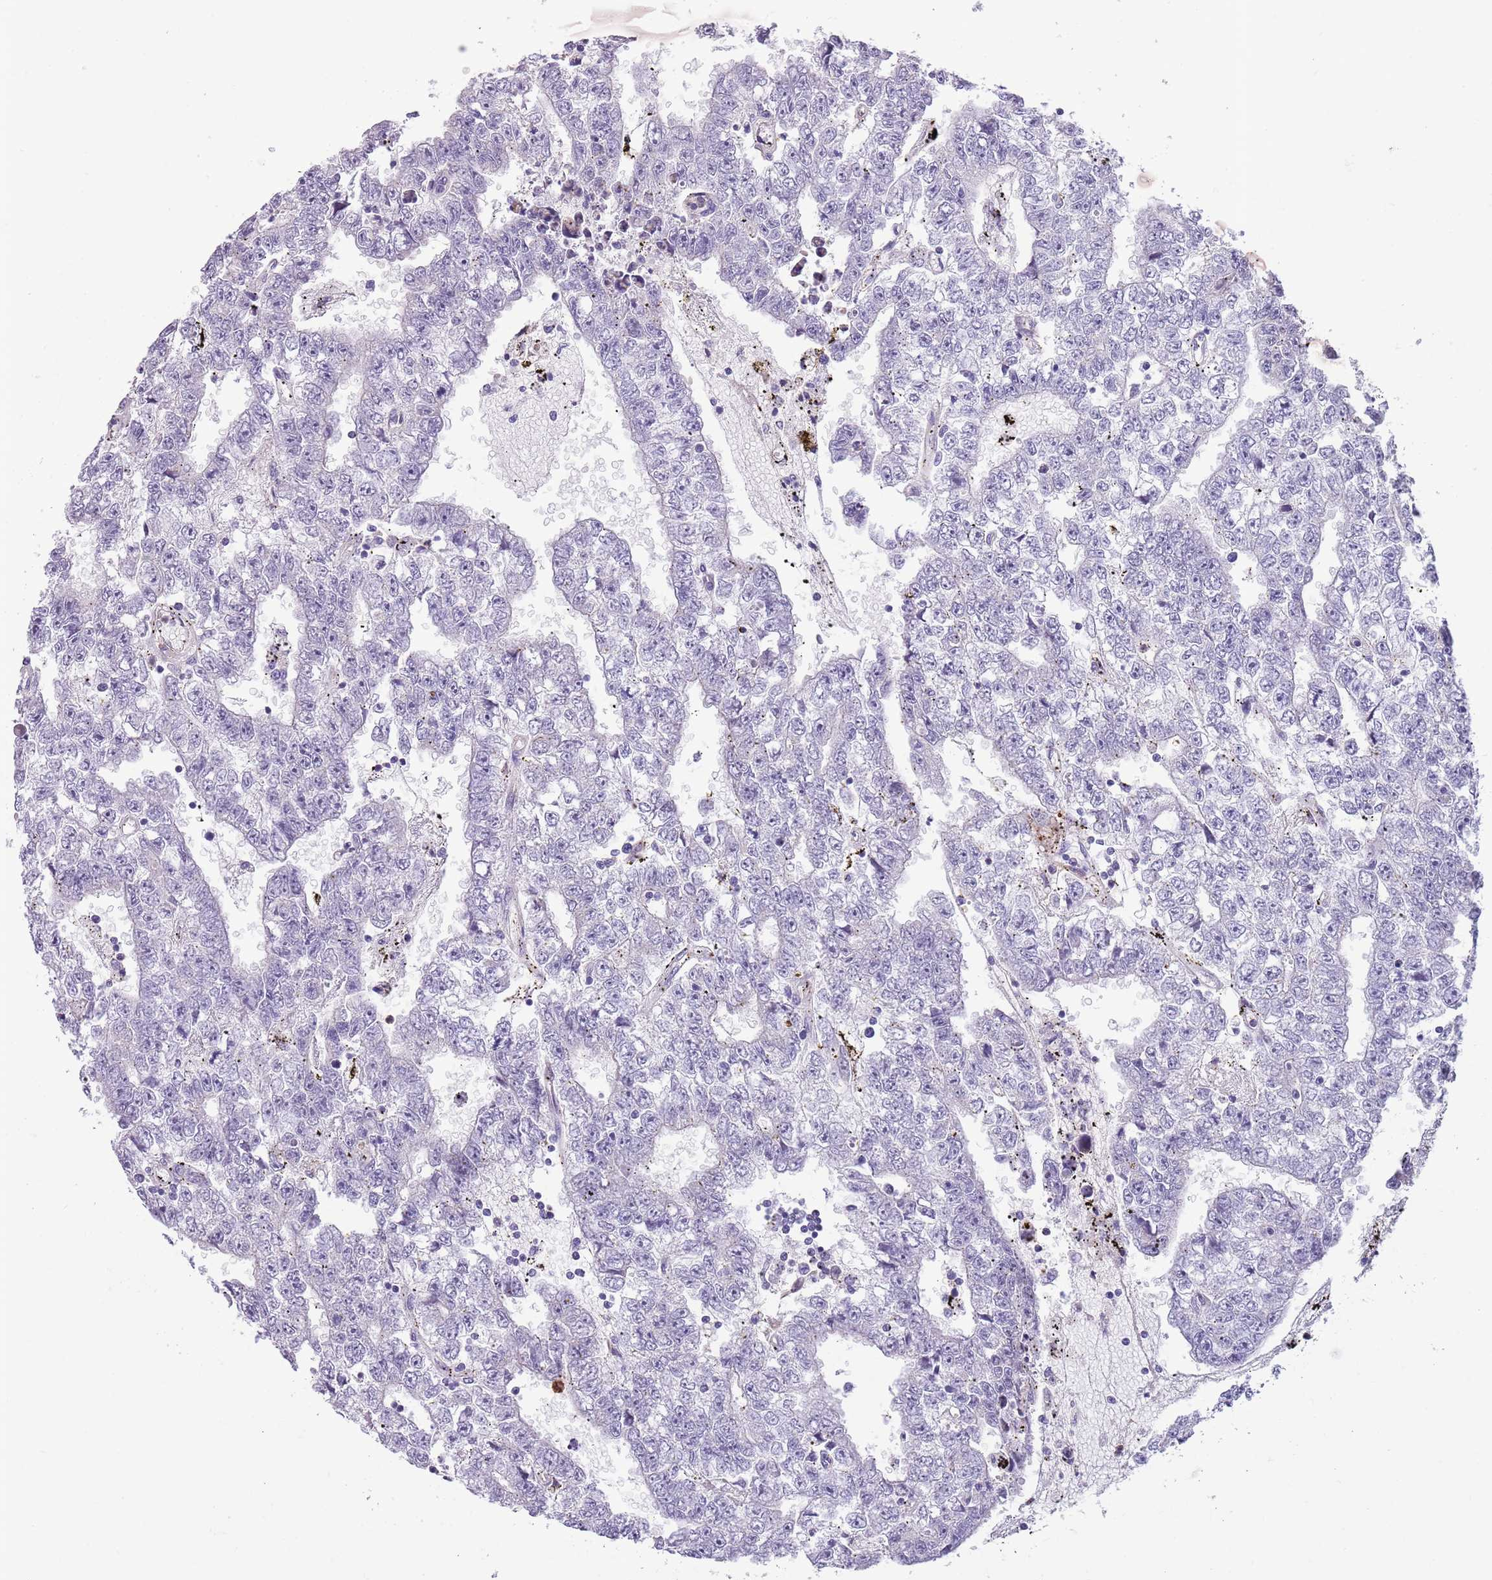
{"staining": {"intensity": "negative", "quantity": "none", "location": "none"}, "tissue": "testis cancer", "cell_type": "Tumor cells", "image_type": "cancer", "snomed": [{"axis": "morphology", "description": "Carcinoma, Embryonal, NOS"}, {"axis": "topography", "description": "Testis"}], "caption": "The image shows no staining of tumor cells in testis embryonal carcinoma.", "gene": "JAML", "patient": {"sex": "male", "age": 25}}